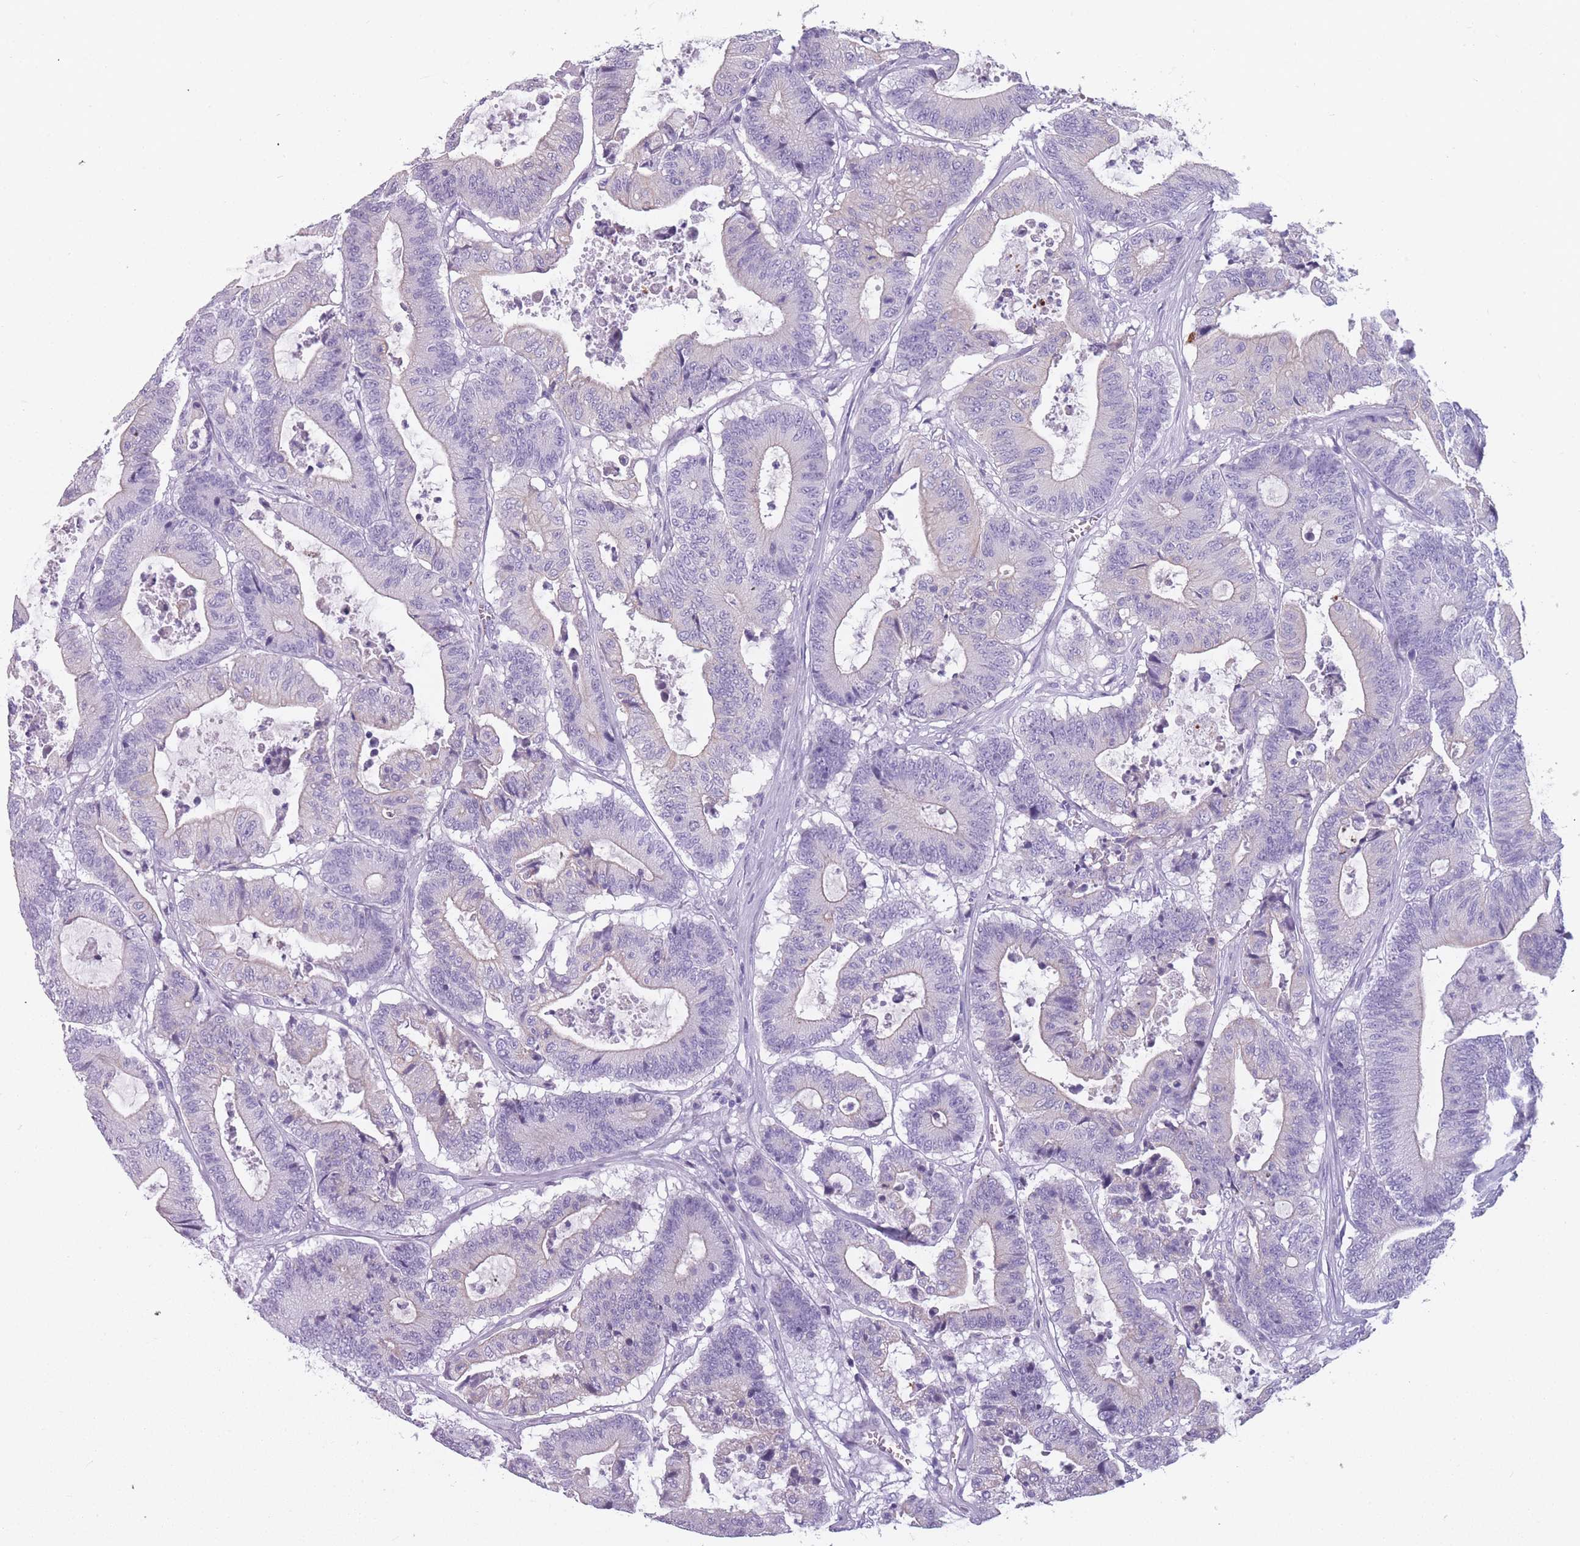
{"staining": {"intensity": "negative", "quantity": "none", "location": "none"}, "tissue": "colorectal cancer", "cell_type": "Tumor cells", "image_type": "cancer", "snomed": [{"axis": "morphology", "description": "Adenocarcinoma, NOS"}, {"axis": "topography", "description": "Colon"}], "caption": "This is a photomicrograph of immunohistochemistry staining of colorectal cancer (adenocarcinoma), which shows no expression in tumor cells.", "gene": "PPFIA3", "patient": {"sex": "female", "age": 84}}